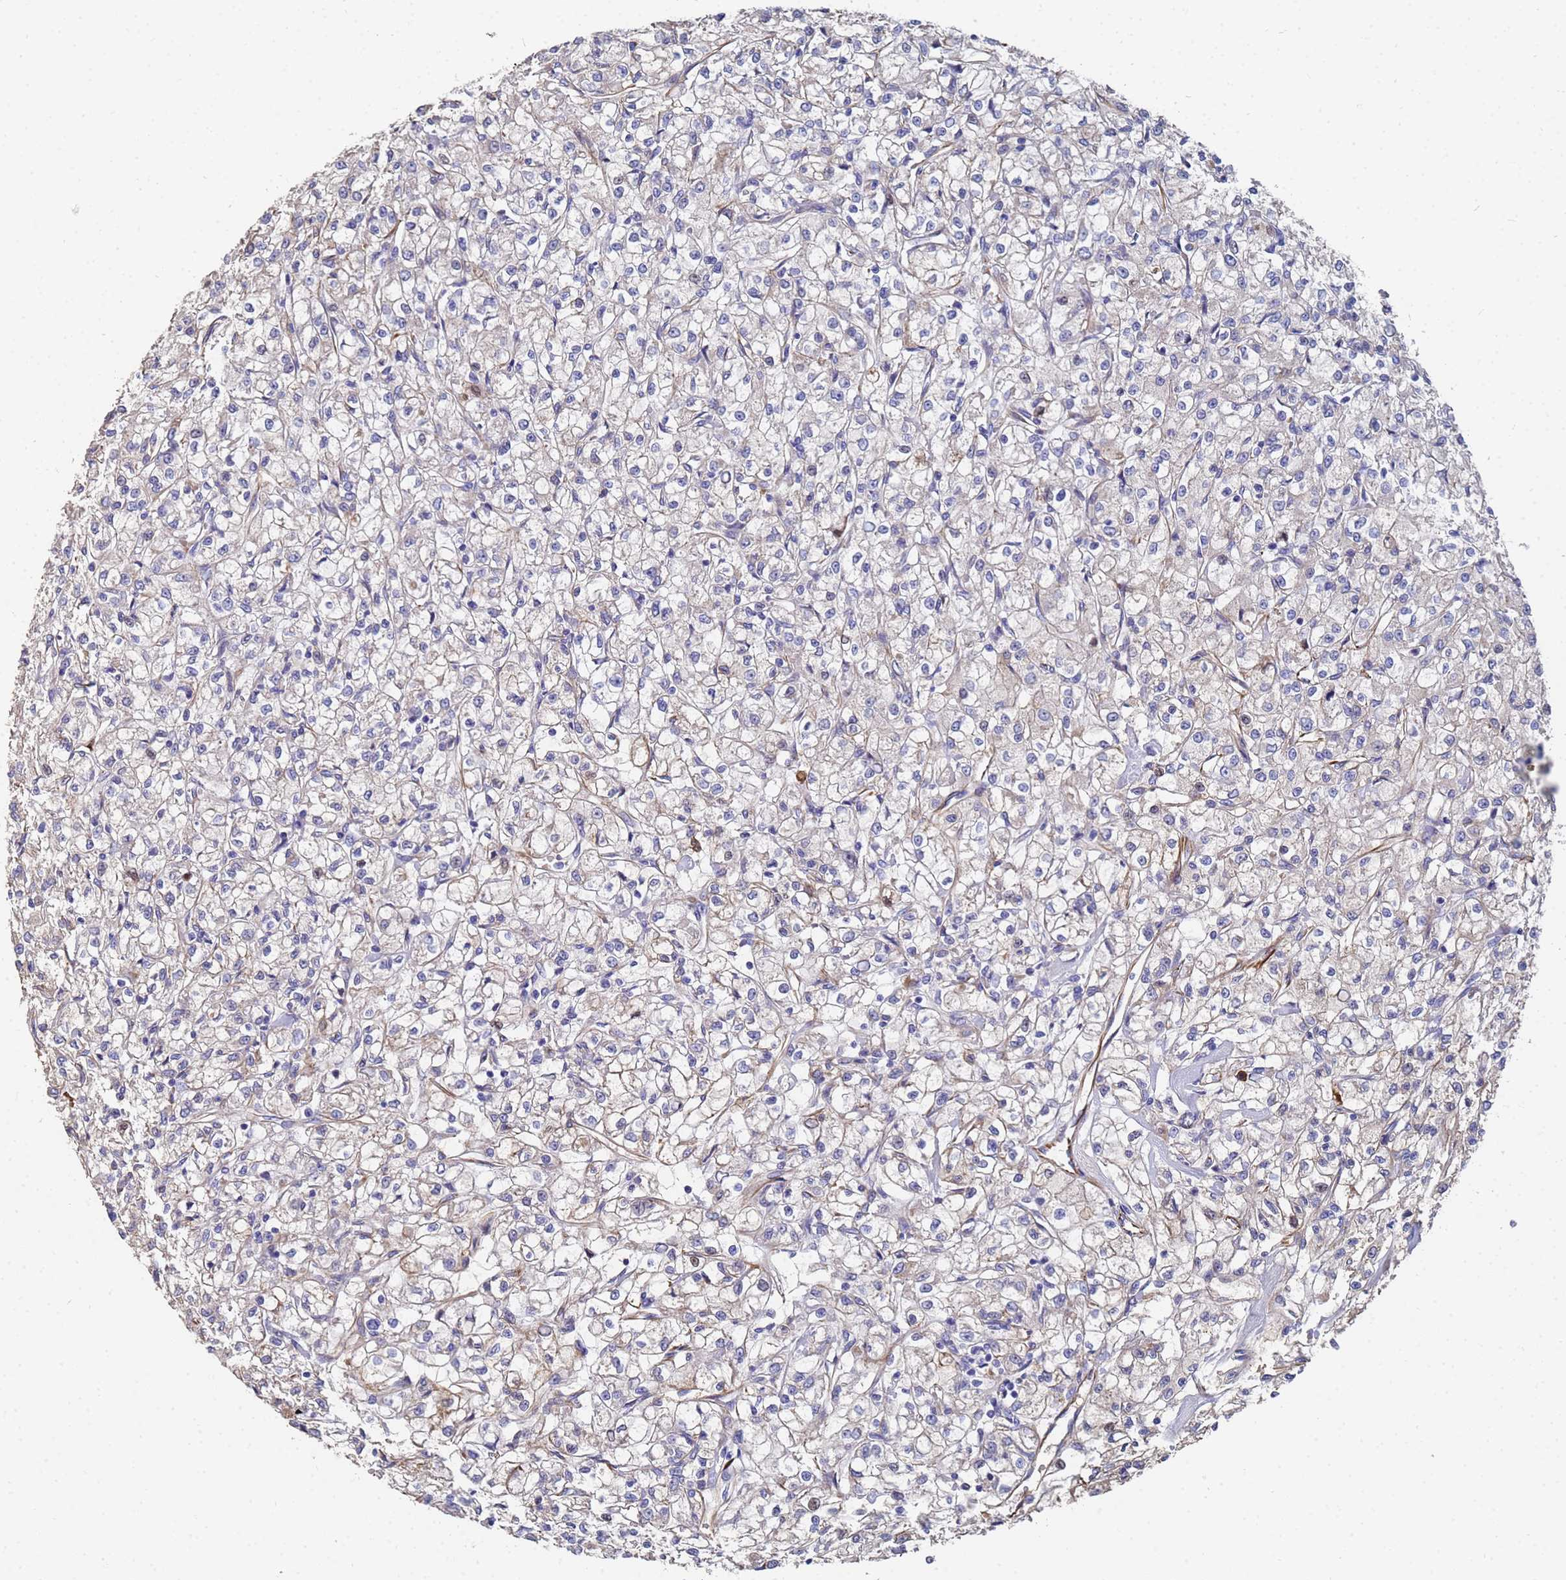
{"staining": {"intensity": "weak", "quantity": "25%-75%", "location": "cytoplasmic/membranous"}, "tissue": "renal cancer", "cell_type": "Tumor cells", "image_type": "cancer", "snomed": [{"axis": "morphology", "description": "Adenocarcinoma, NOS"}, {"axis": "topography", "description": "Kidney"}], "caption": "A low amount of weak cytoplasmic/membranous positivity is seen in about 25%-75% of tumor cells in renal adenocarcinoma tissue. The staining is performed using DAB (3,3'-diaminobenzidine) brown chromogen to label protein expression. The nuclei are counter-stained blue using hematoxylin.", "gene": "SYT13", "patient": {"sex": "female", "age": 59}}